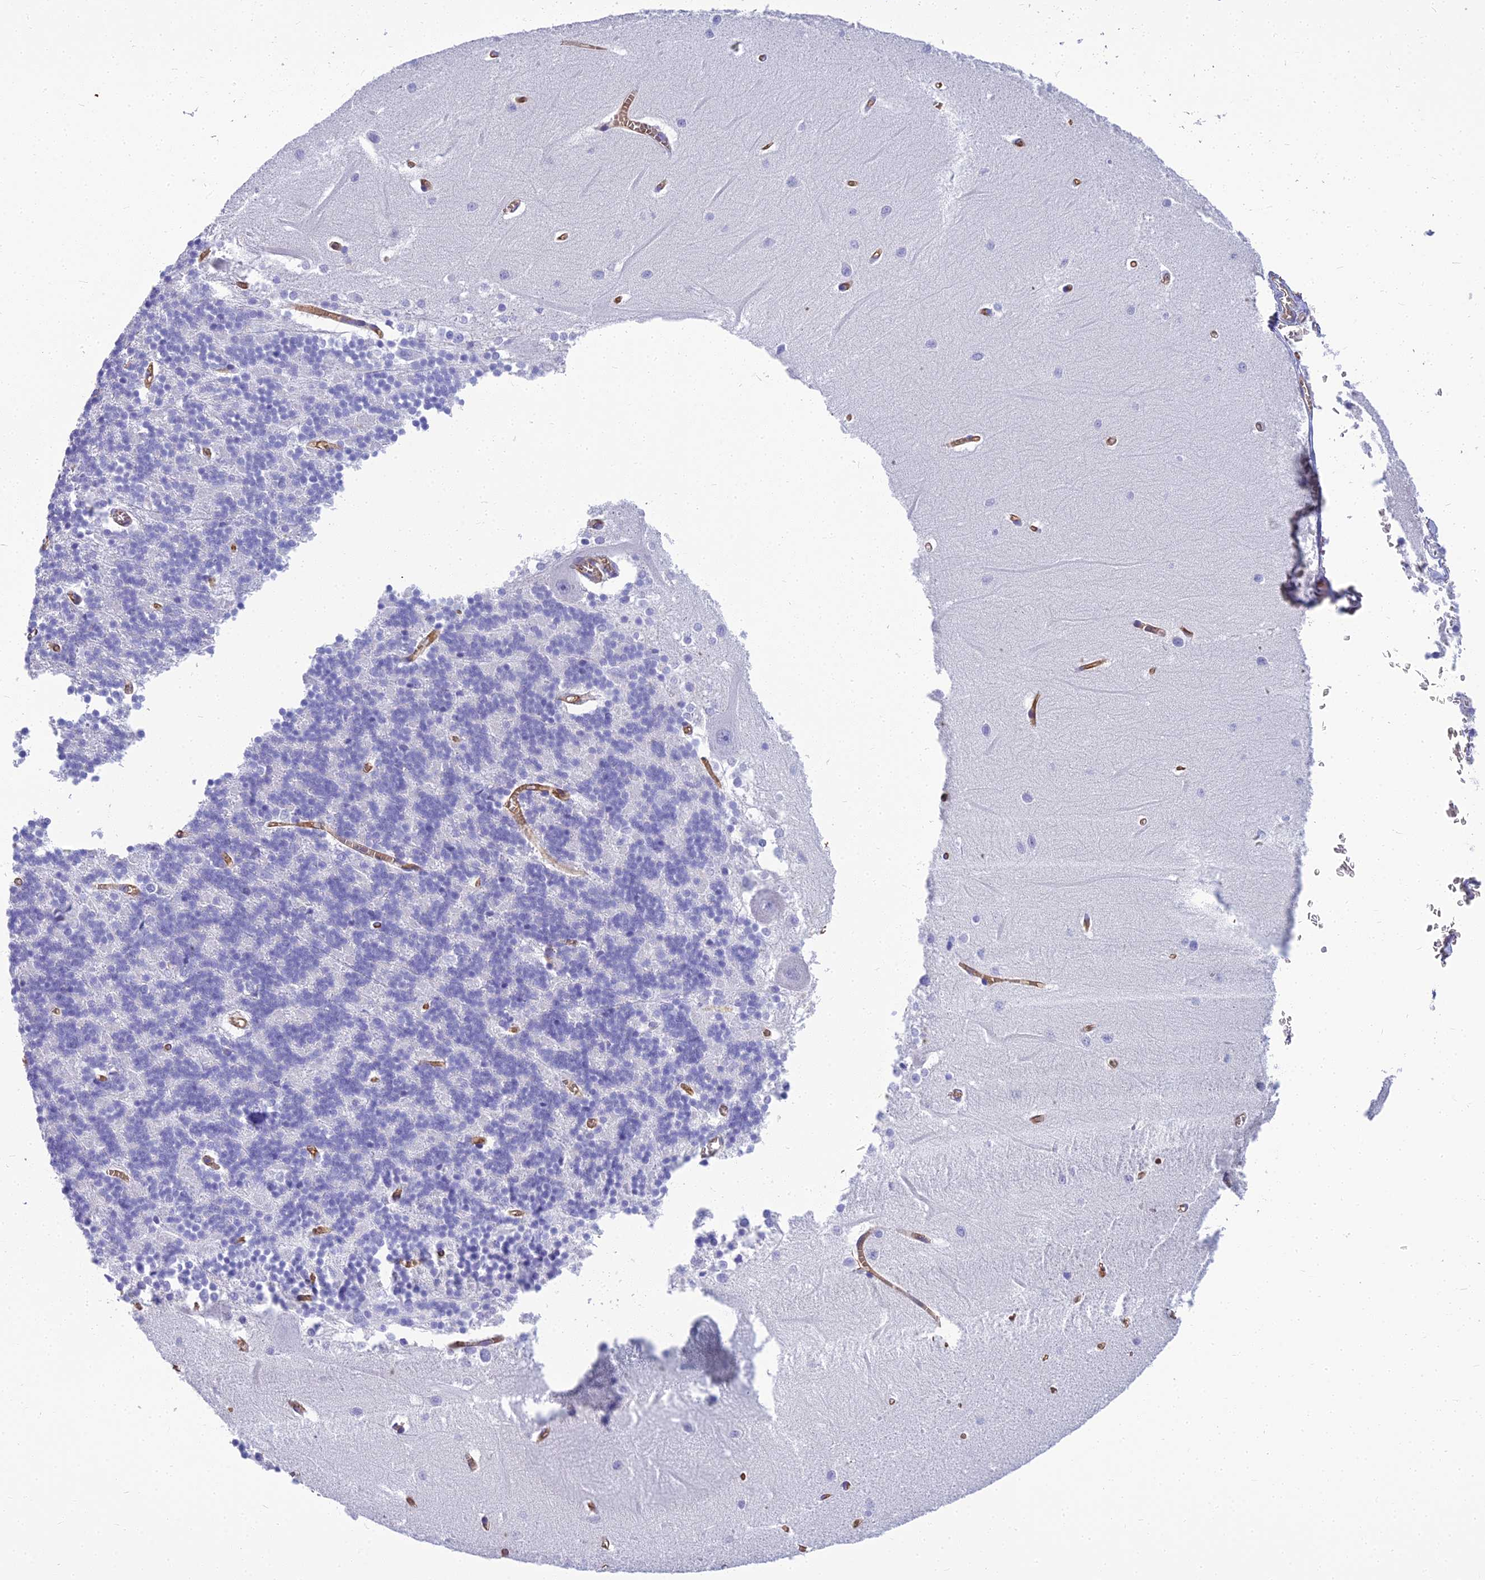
{"staining": {"intensity": "negative", "quantity": "none", "location": "none"}, "tissue": "cerebellum", "cell_type": "Cells in granular layer", "image_type": "normal", "snomed": [{"axis": "morphology", "description": "Normal tissue, NOS"}, {"axis": "topography", "description": "Cerebellum"}], "caption": "This is a micrograph of immunohistochemistry staining of benign cerebellum, which shows no expression in cells in granular layer.", "gene": "NINJ1", "patient": {"sex": "male", "age": 37}}